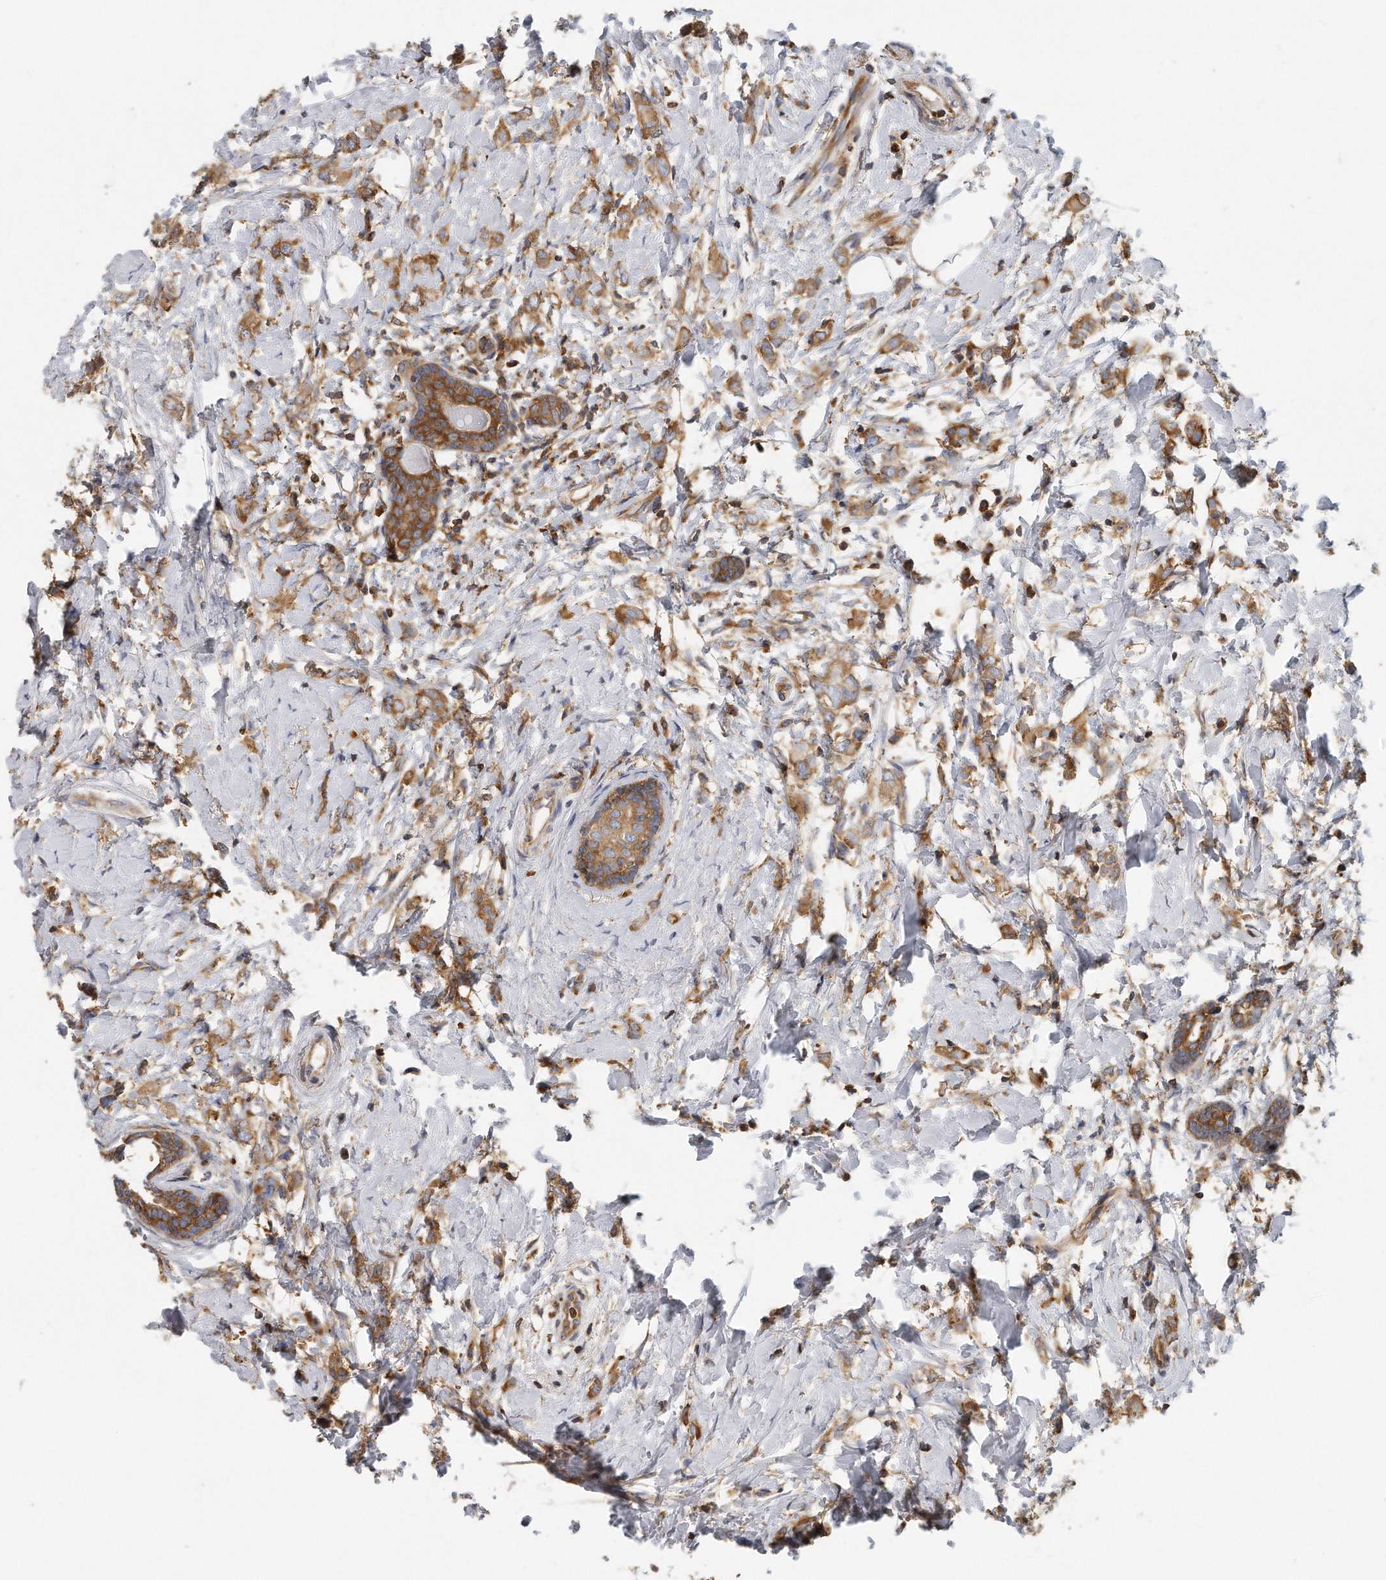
{"staining": {"intensity": "strong", "quantity": "25%-75%", "location": "cytoplasmic/membranous"}, "tissue": "breast cancer", "cell_type": "Tumor cells", "image_type": "cancer", "snomed": [{"axis": "morphology", "description": "Normal tissue, NOS"}, {"axis": "morphology", "description": "Lobular carcinoma"}, {"axis": "topography", "description": "Breast"}], "caption": "High-power microscopy captured an immunohistochemistry image of lobular carcinoma (breast), revealing strong cytoplasmic/membranous positivity in about 25%-75% of tumor cells.", "gene": "EIF3I", "patient": {"sex": "female", "age": 47}}